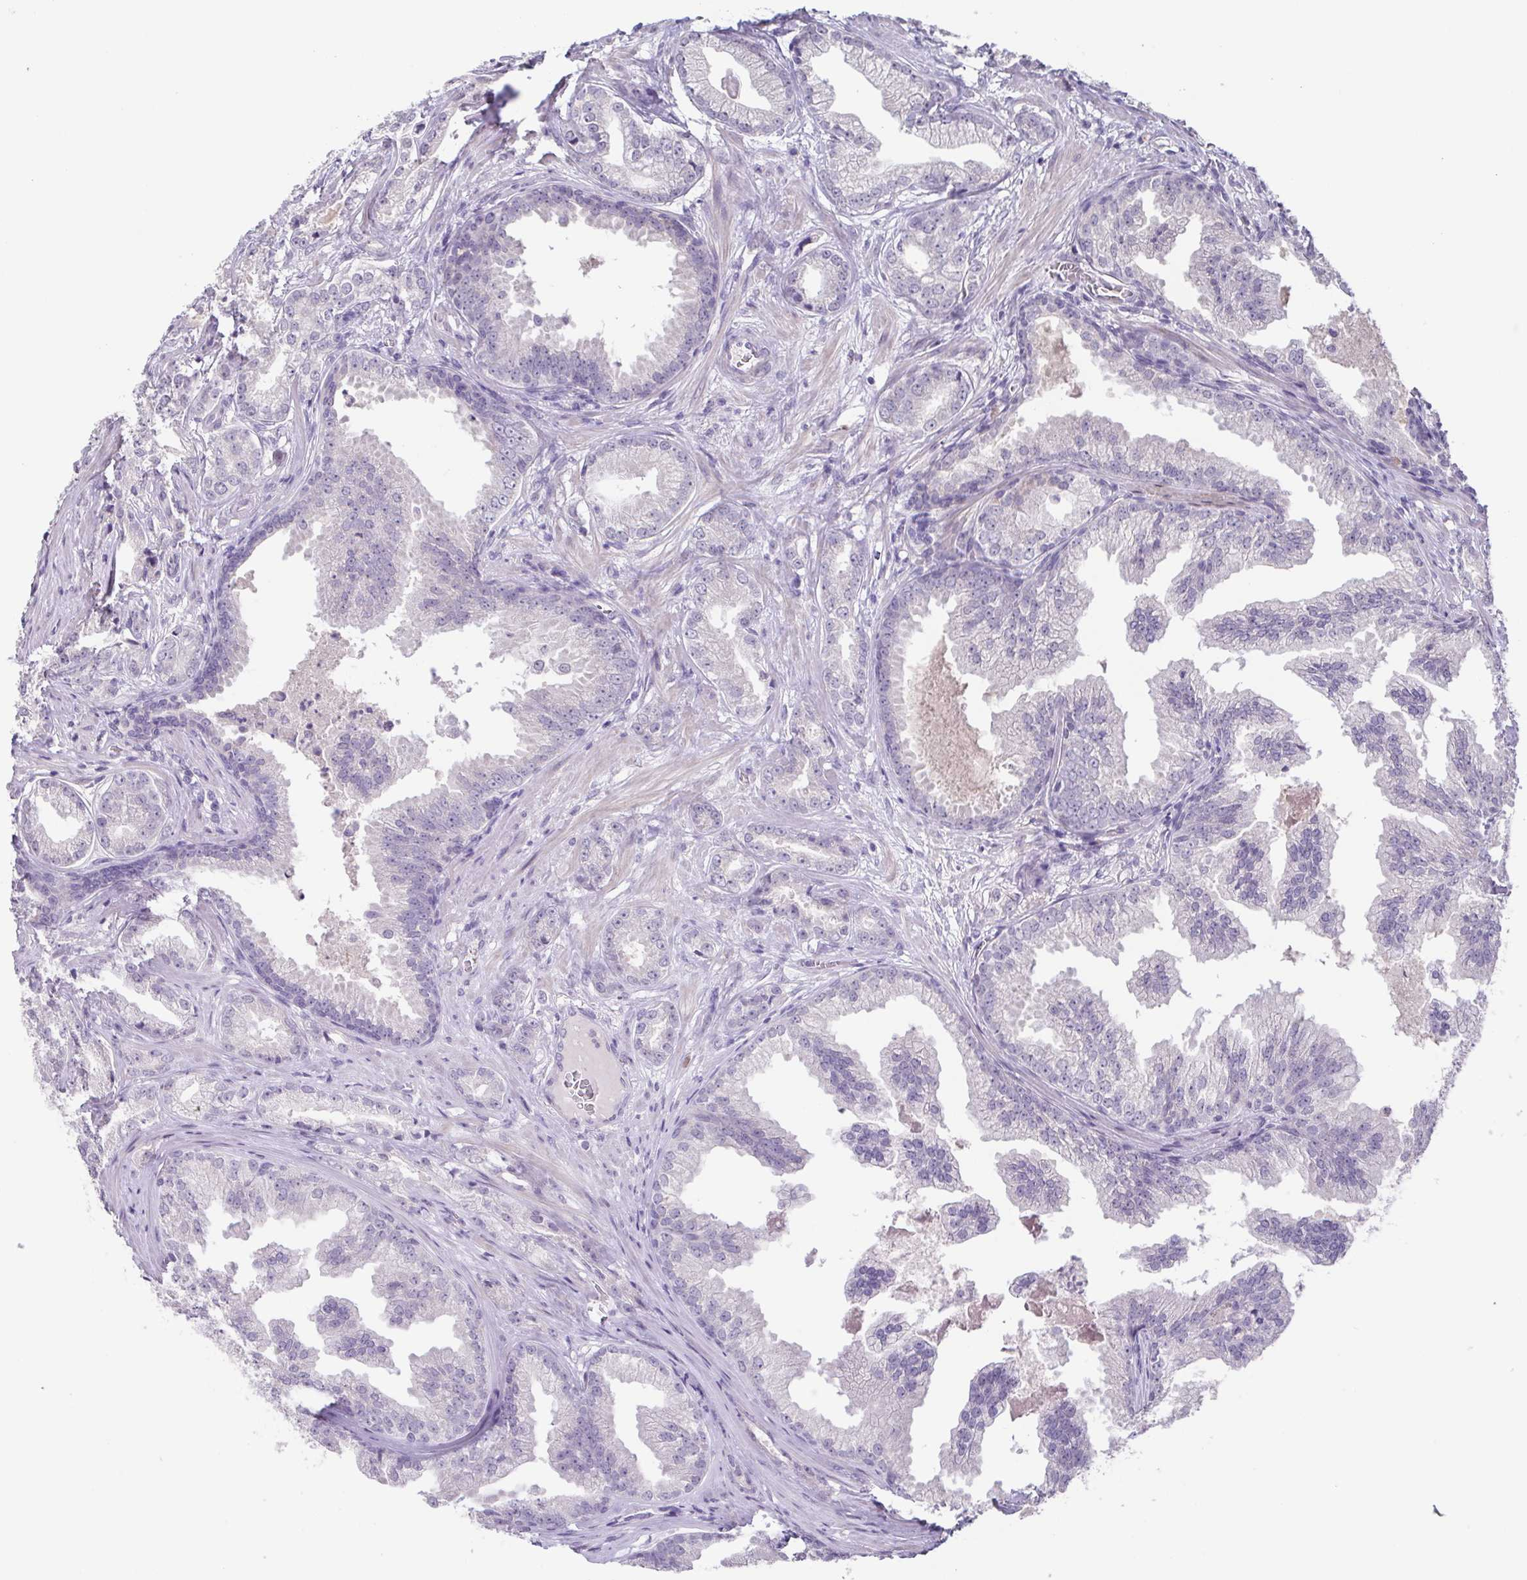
{"staining": {"intensity": "negative", "quantity": "none", "location": "none"}, "tissue": "prostate cancer", "cell_type": "Tumor cells", "image_type": "cancer", "snomed": [{"axis": "morphology", "description": "Adenocarcinoma, Low grade"}, {"axis": "topography", "description": "Prostate"}], "caption": "This is a photomicrograph of immunohistochemistry (IHC) staining of prostate adenocarcinoma (low-grade), which shows no staining in tumor cells.", "gene": "GHRL", "patient": {"sex": "male", "age": 65}}